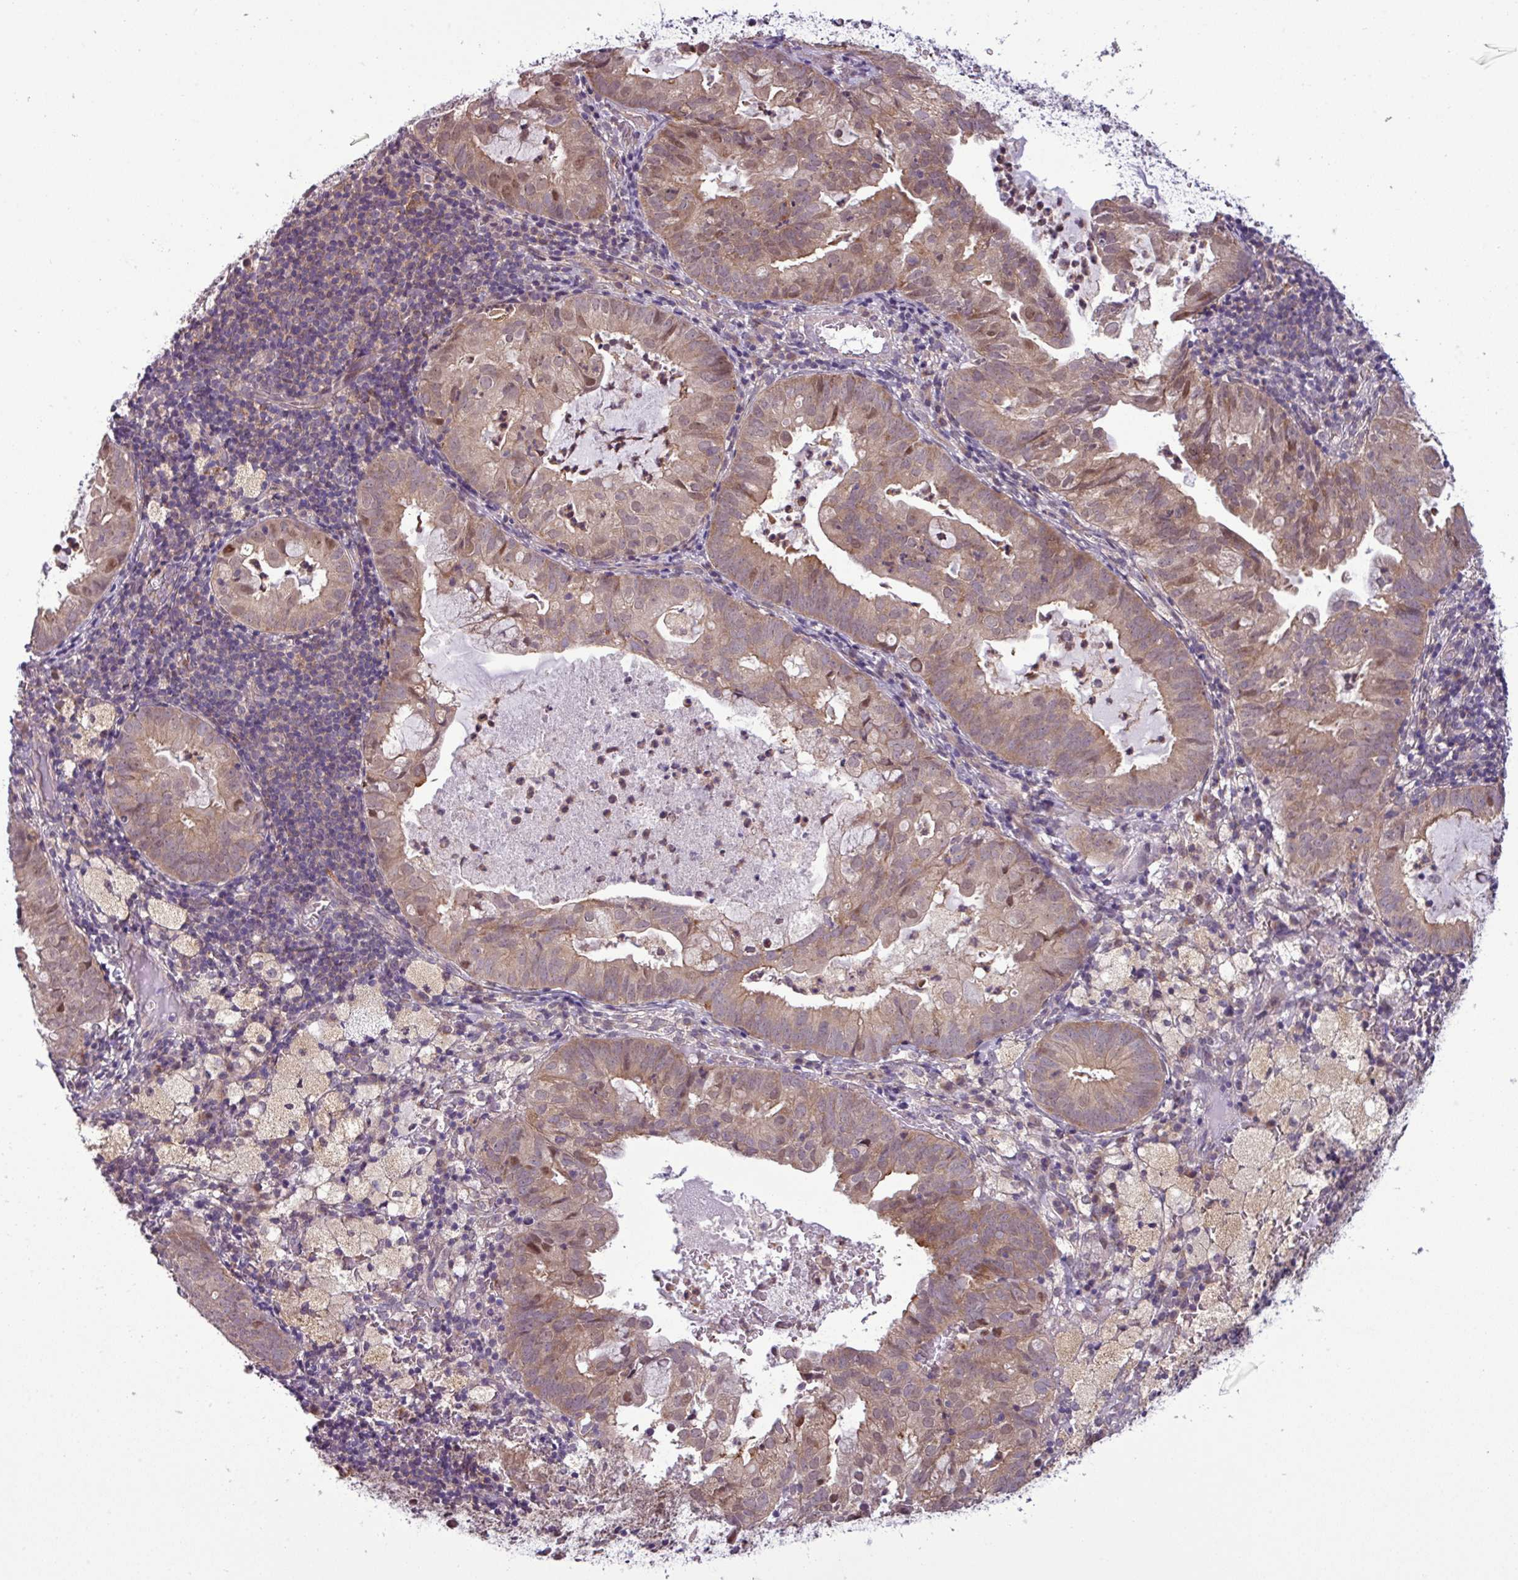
{"staining": {"intensity": "moderate", "quantity": ">75%", "location": "cytoplasmic/membranous,nuclear"}, "tissue": "endometrial cancer", "cell_type": "Tumor cells", "image_type": "cancer", "snomed": [{"axis": "morphology", "description": "Adenocarcinoma, NOS"}, {"axis": "topography", "description": "Endometrium"}], "caption": "Approximately >75% of tumor cells in human endometrial cancer display moderate cytoplasmic/membranous and nuclear protein expression as visualized by brown immunohistochemical staining.", "gene": "NPFFR1", "patient": {"sex": "female", "age": 80}}